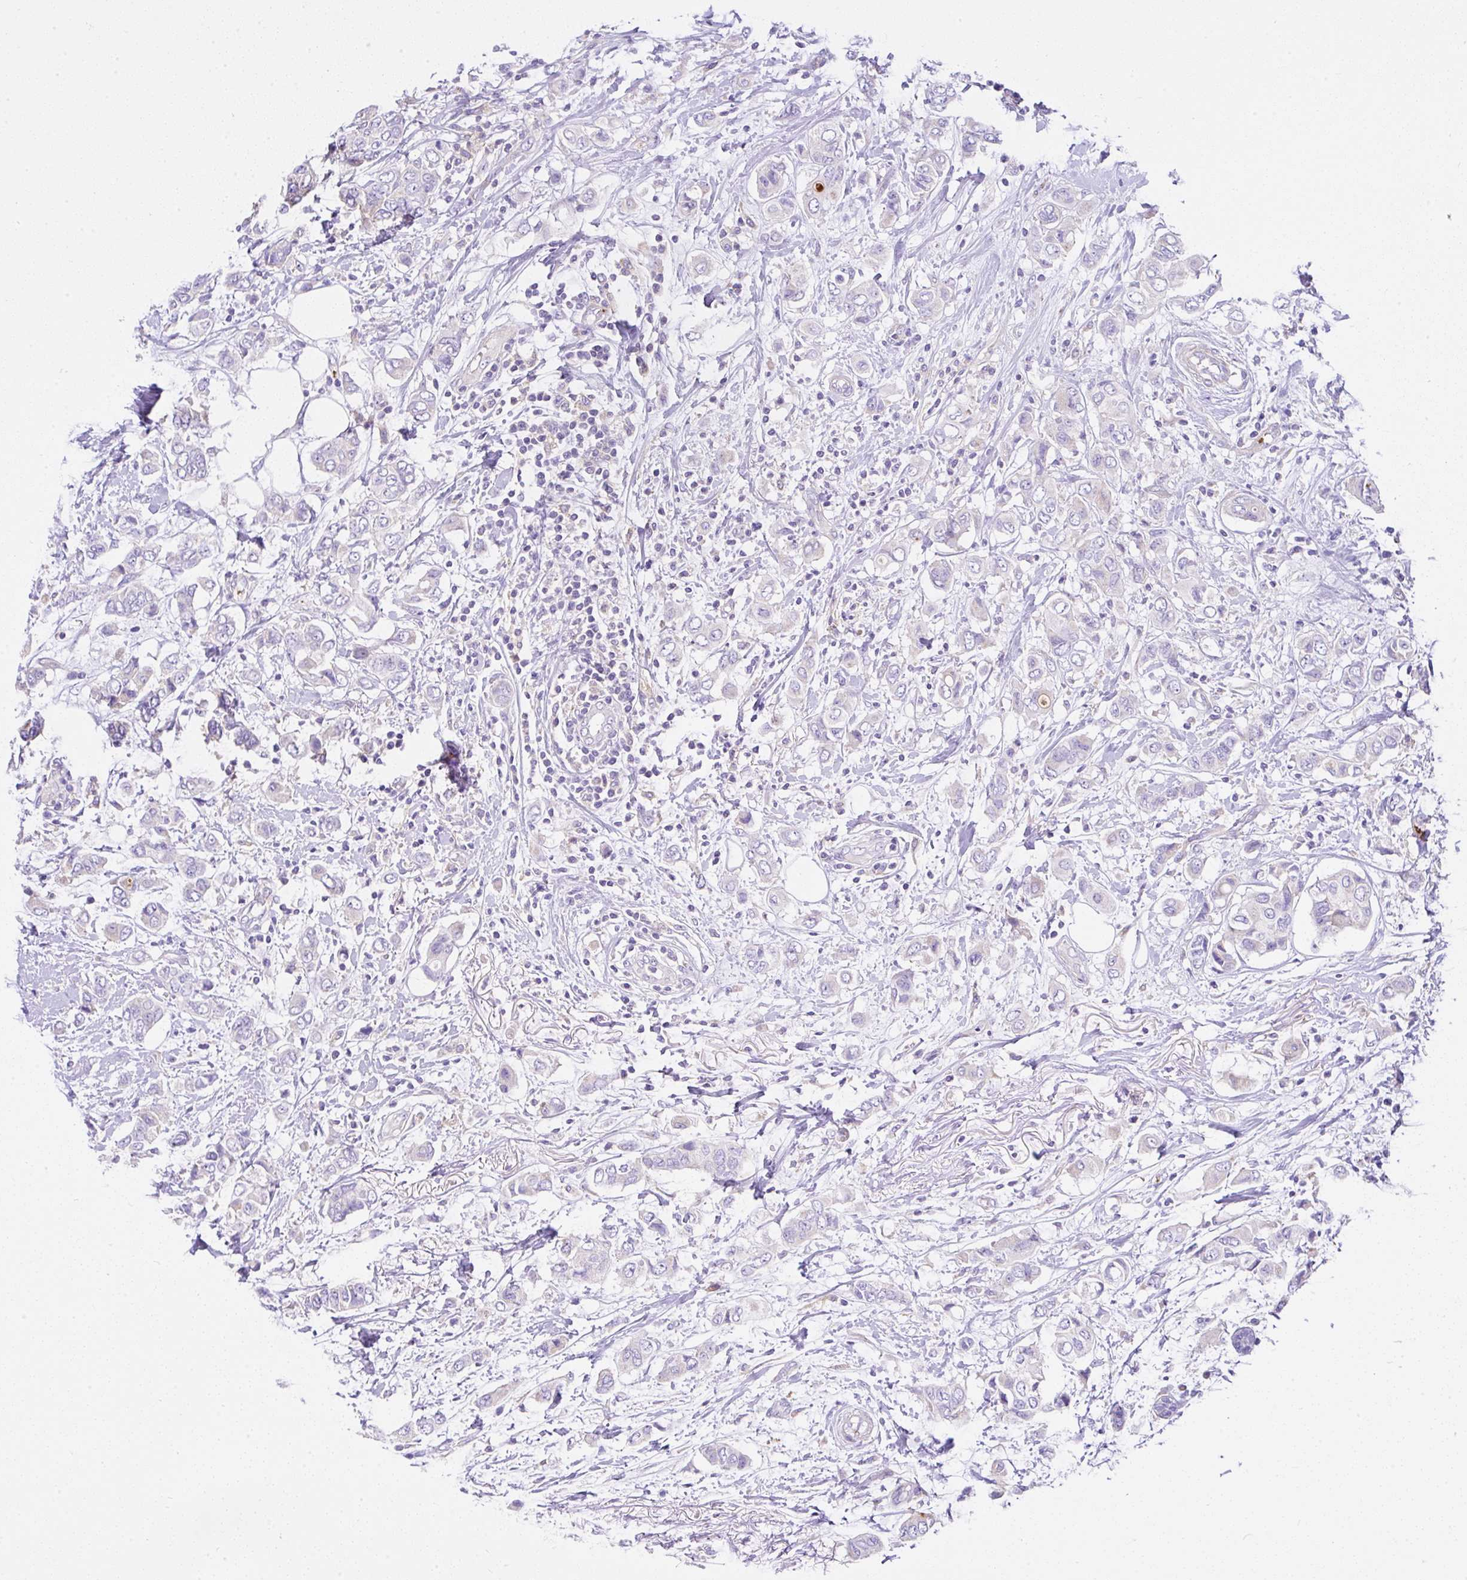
{"staining": {"intensity": "negative", "quantity": "none", "location": "none"}, "tissue": "breast cancer", "cell_type": "Tumor cells", "image_type": "cancer", "snomed": [{"axis": "morphology", "description": "Lobular carcinoma"}, {"axis": "topography", "description": "Breast"}], "caption": "This is an immunohistochemistry photomicrograph of human breast lobular carcinoma. There is no positivity in tumor cells.", "gene": "CCDC142", "patient": {"sex": "female", "age": 51}}